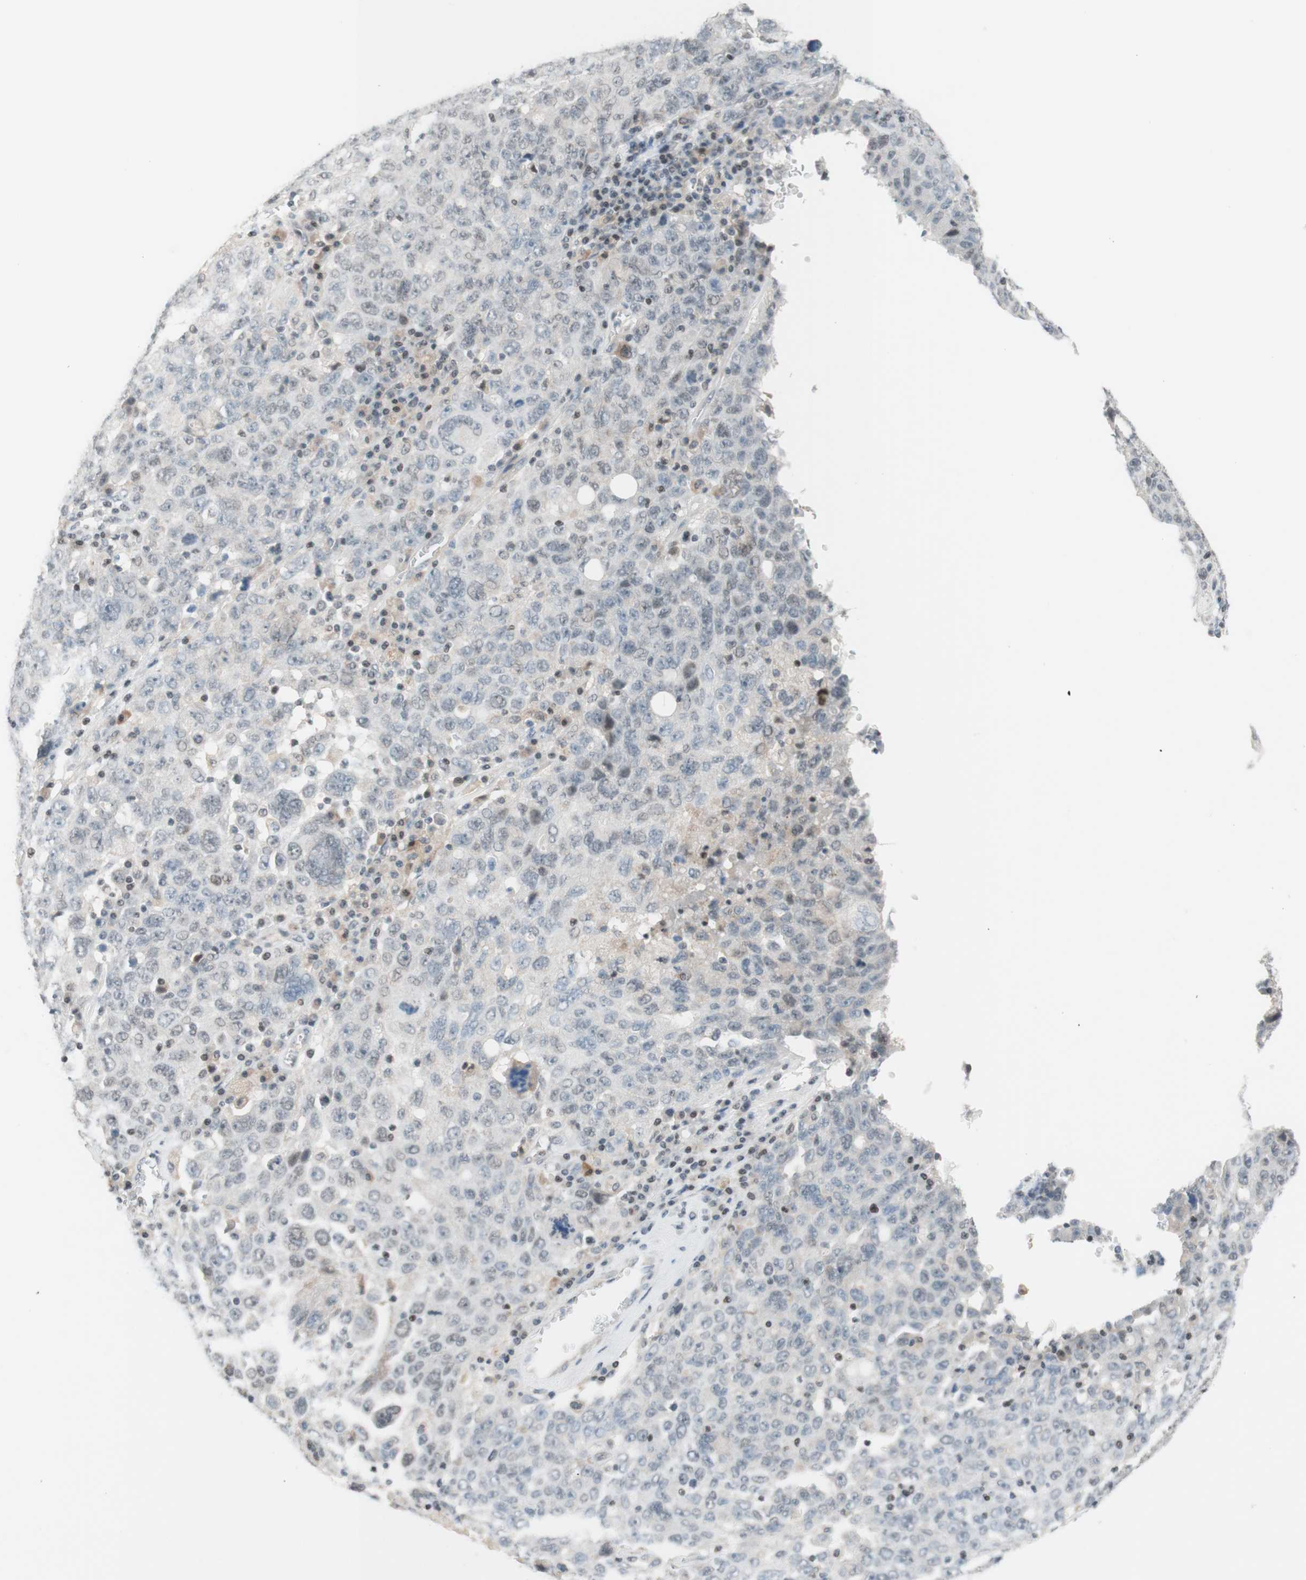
{"staining": {"intensity": "negative", "quantity": "none", "location": "none"}, "tissue": "ovarian cancer", "cell_type": "Tumor cells", "image_type": "cancer", "snomed": [{"axis": "morphology", "description": "Carcinoma, endometroid"}, {"axis": "topography", "description": "Ovary"}], "caption": "Immunohistochemical staining of ovarian cancer (endometroid carcinoma) displays no significant staining in tumor cells.", "gene": "JPH1", "patient": {"sex": "female", "age": 62}}